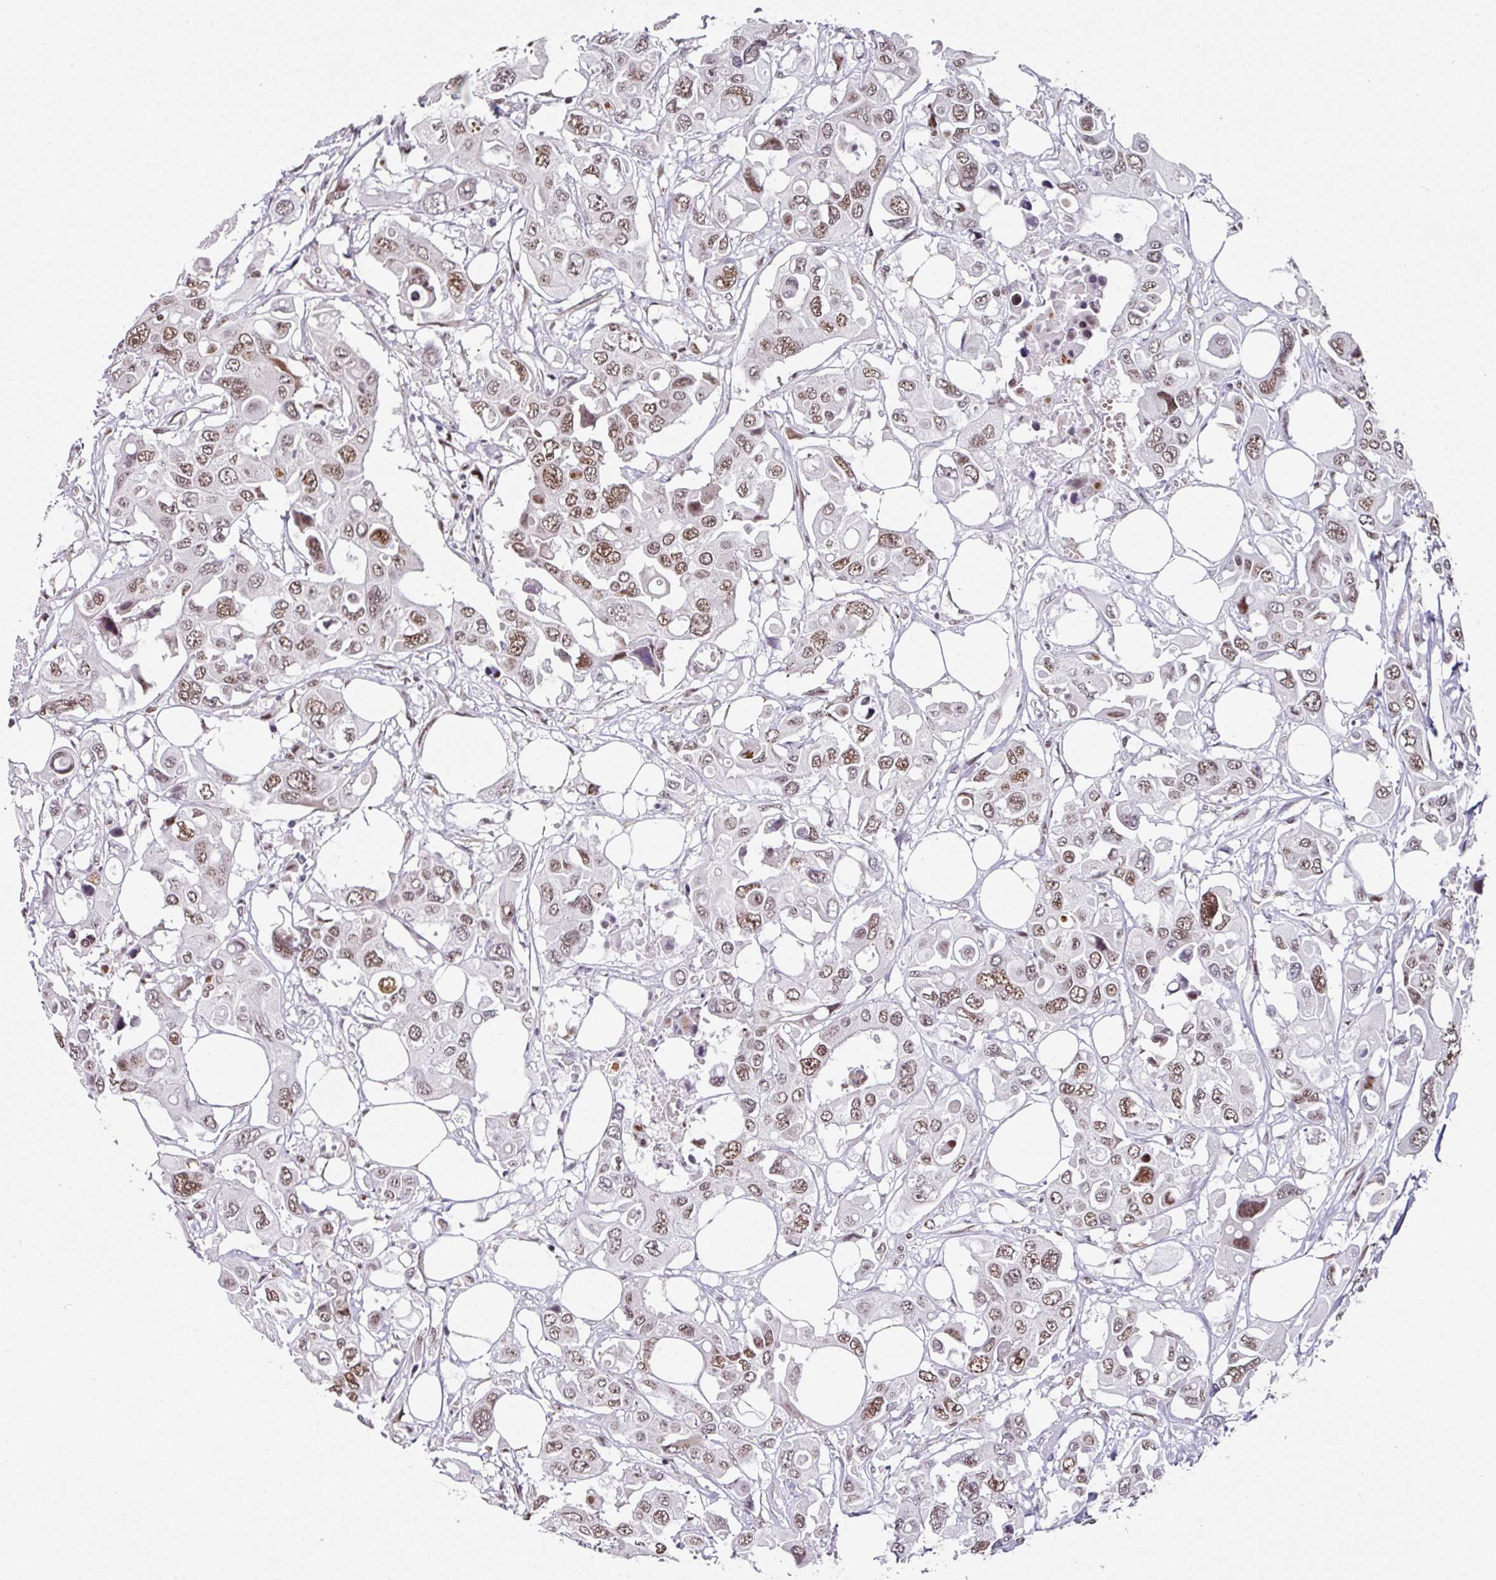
{"staining": {"intensity": "moderate", "quantity": ">75%", "location": "nuclear"}, "tissue": "colorectal cancer", "cell_type": "Tumor cells", "image_type": "cancer", "snomed": [{"axis": "morphology", "description": "Adenocarcinoma, NOS"}, {"axis": "topography", "description": "Colon"}], "caption": "Immunohistochemical staining of human adenocarcinoma (colorectal) displays moderate nuclear protein expression in approximately >75% of tumor cells.", "gene": "RAD50", "patient": {"sex": "male", "age": 77}}